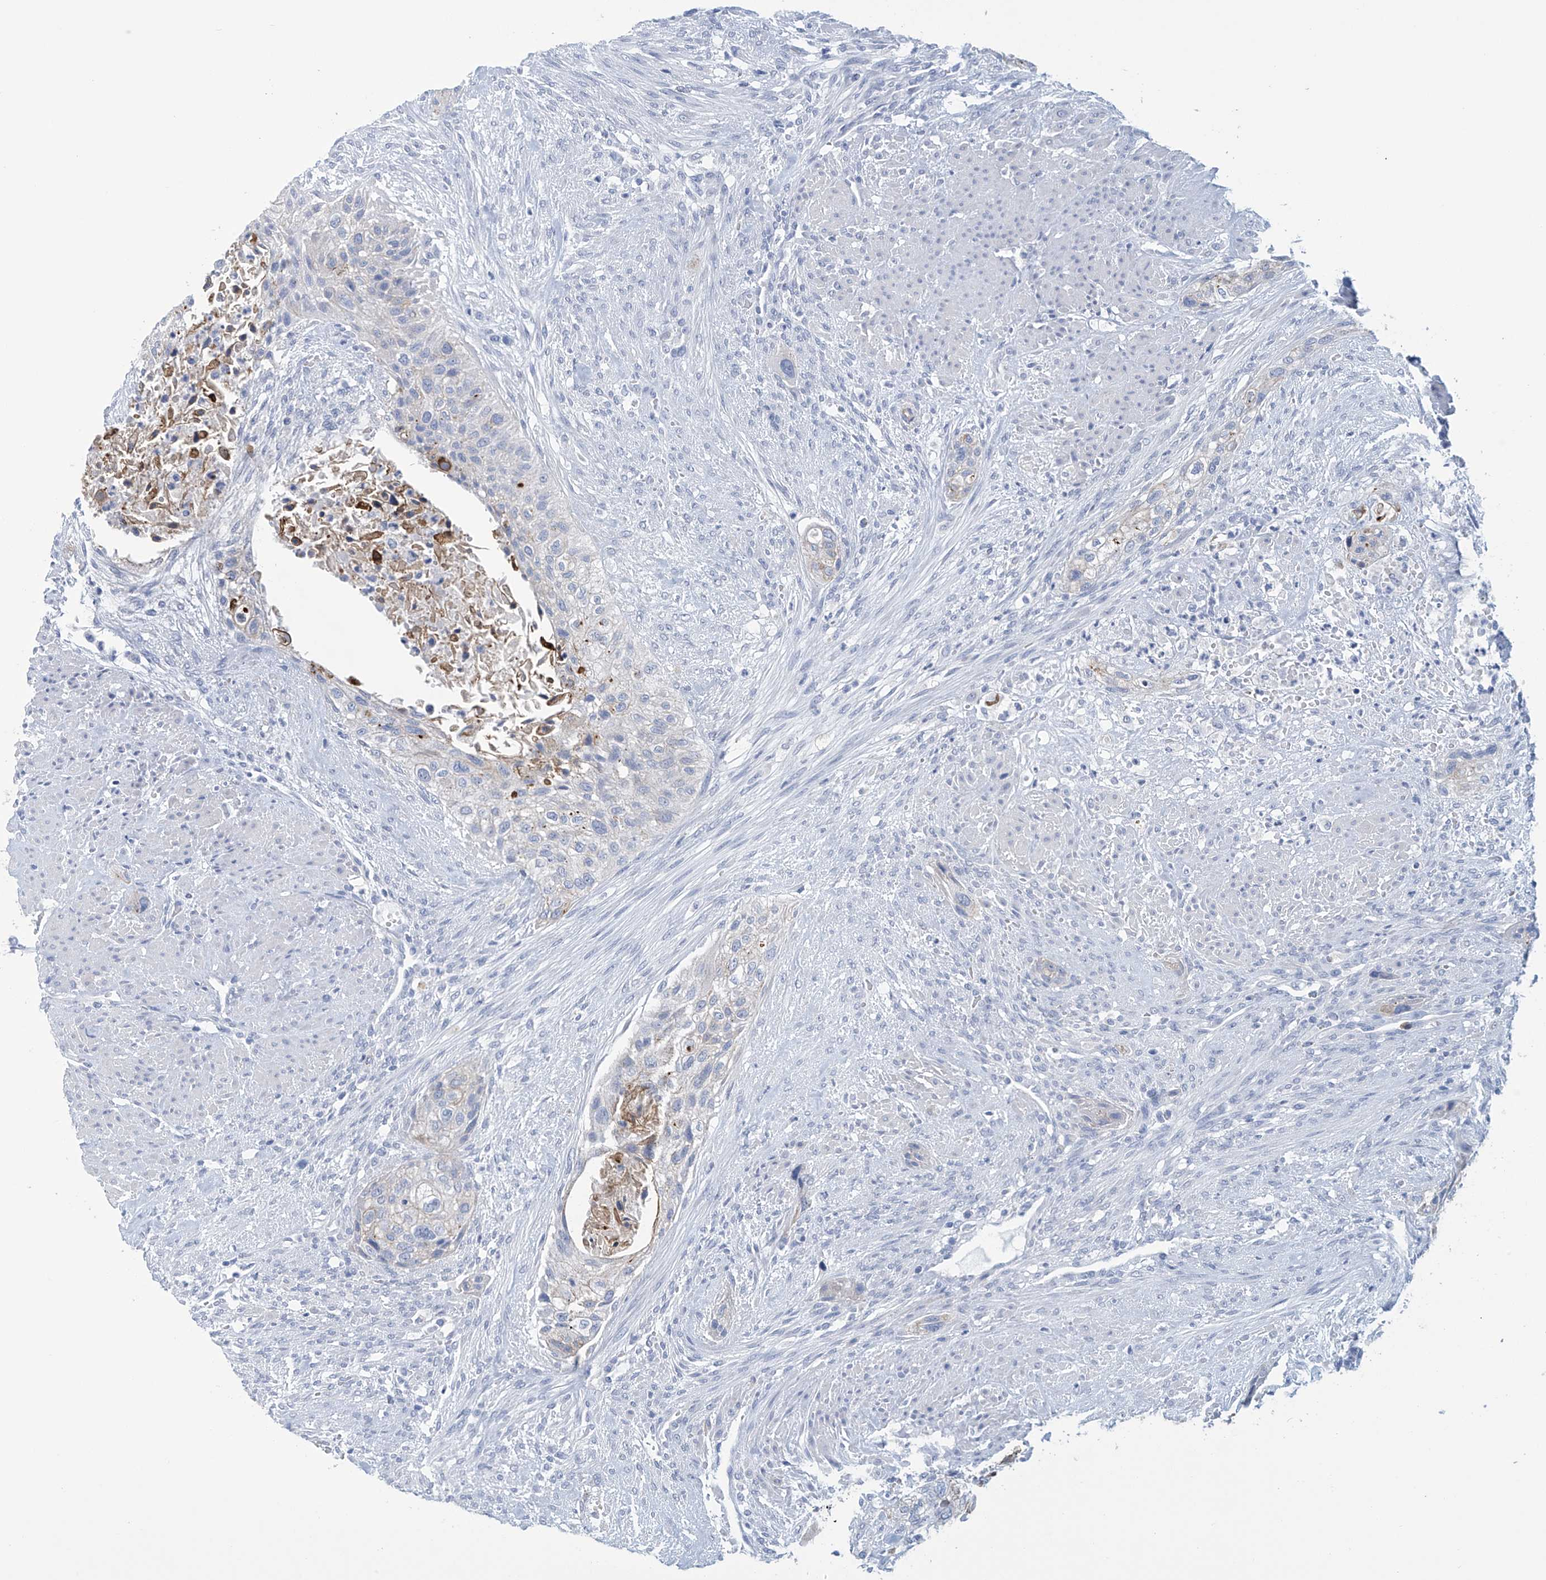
{"staining": {"intensity": "negative", "quantity": "none", "location": "none"}, "tissue": "urothelial cancer", "cell_type": "Tumor cells", "image_type": "cancer", "snomed": [{"axis": "morphology", "description": "Urothelial carcinoma, High grade"}, {"axis": "topography", "description": "Urinary bladder"}], "caption": "This is a photomicrograph of immunohistochemistry (IHC) staining of high-grade urothelial carcinoma, which shows no positivity in tumor cells. (DAB (3,3'-diaminobenzidine) immunohistochemistry (IHC) visualized using brightfield microscopy, high magnification).", "gene": "DSP", "patient": {"sex": "male", "age": 35}}